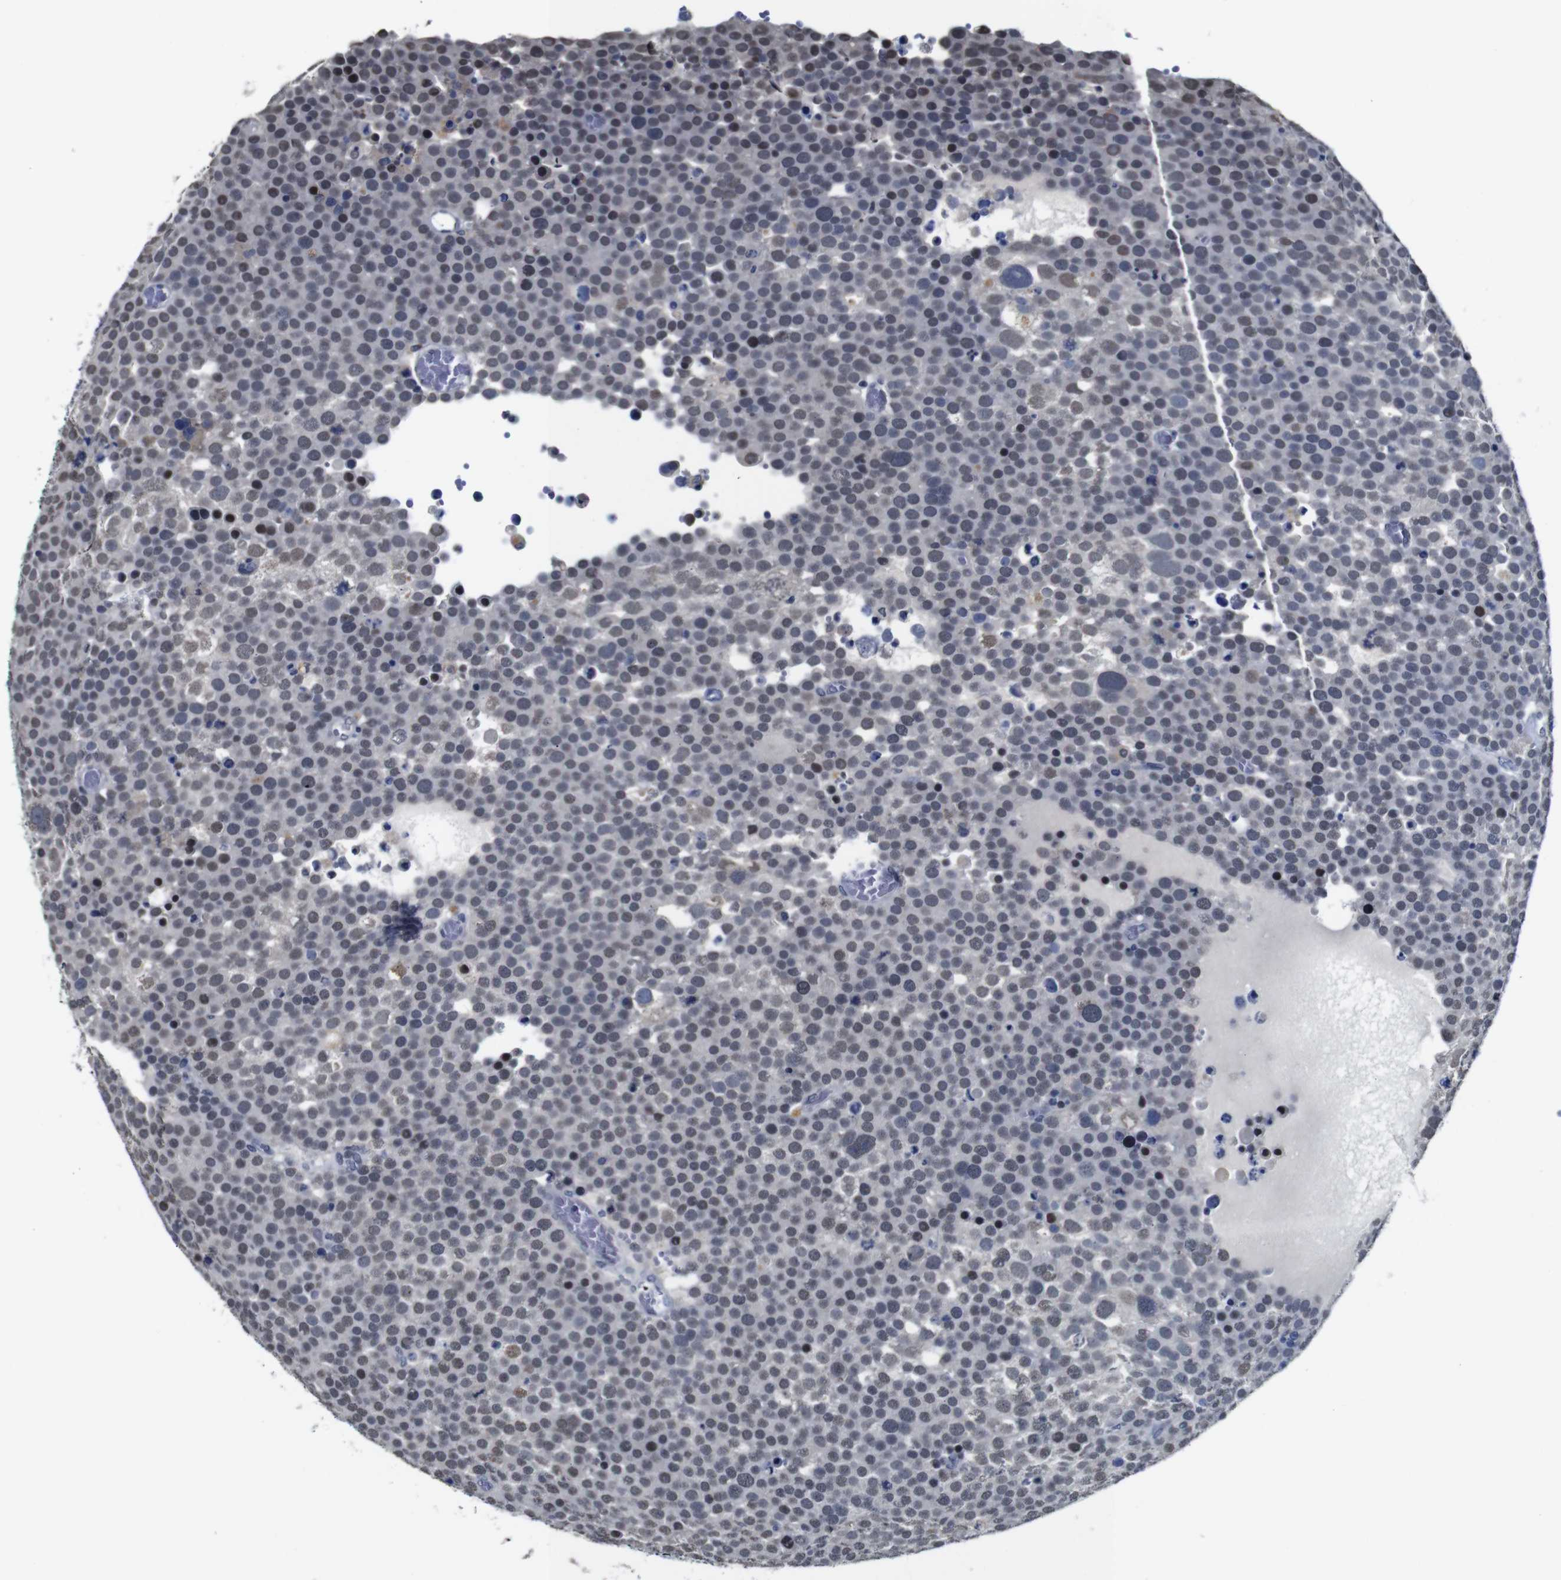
{"staining": {"intensity": "weak", "quantity": "<25%", "location": "nuclear"}, "tissue": "testis cancer", "cell_type": "Tumor cells", "image_type": "cancer", "snomed": [{"axis": "morphology", "description": "Seminoma, NOS"}, {"axis": "topography", "description": "Testis"}], "caption": "The image displays no staining of tumor cells in testis cancer (seminoma).", "gene": "NTRK3", "patient": {"sex": "male", "age": 71}}